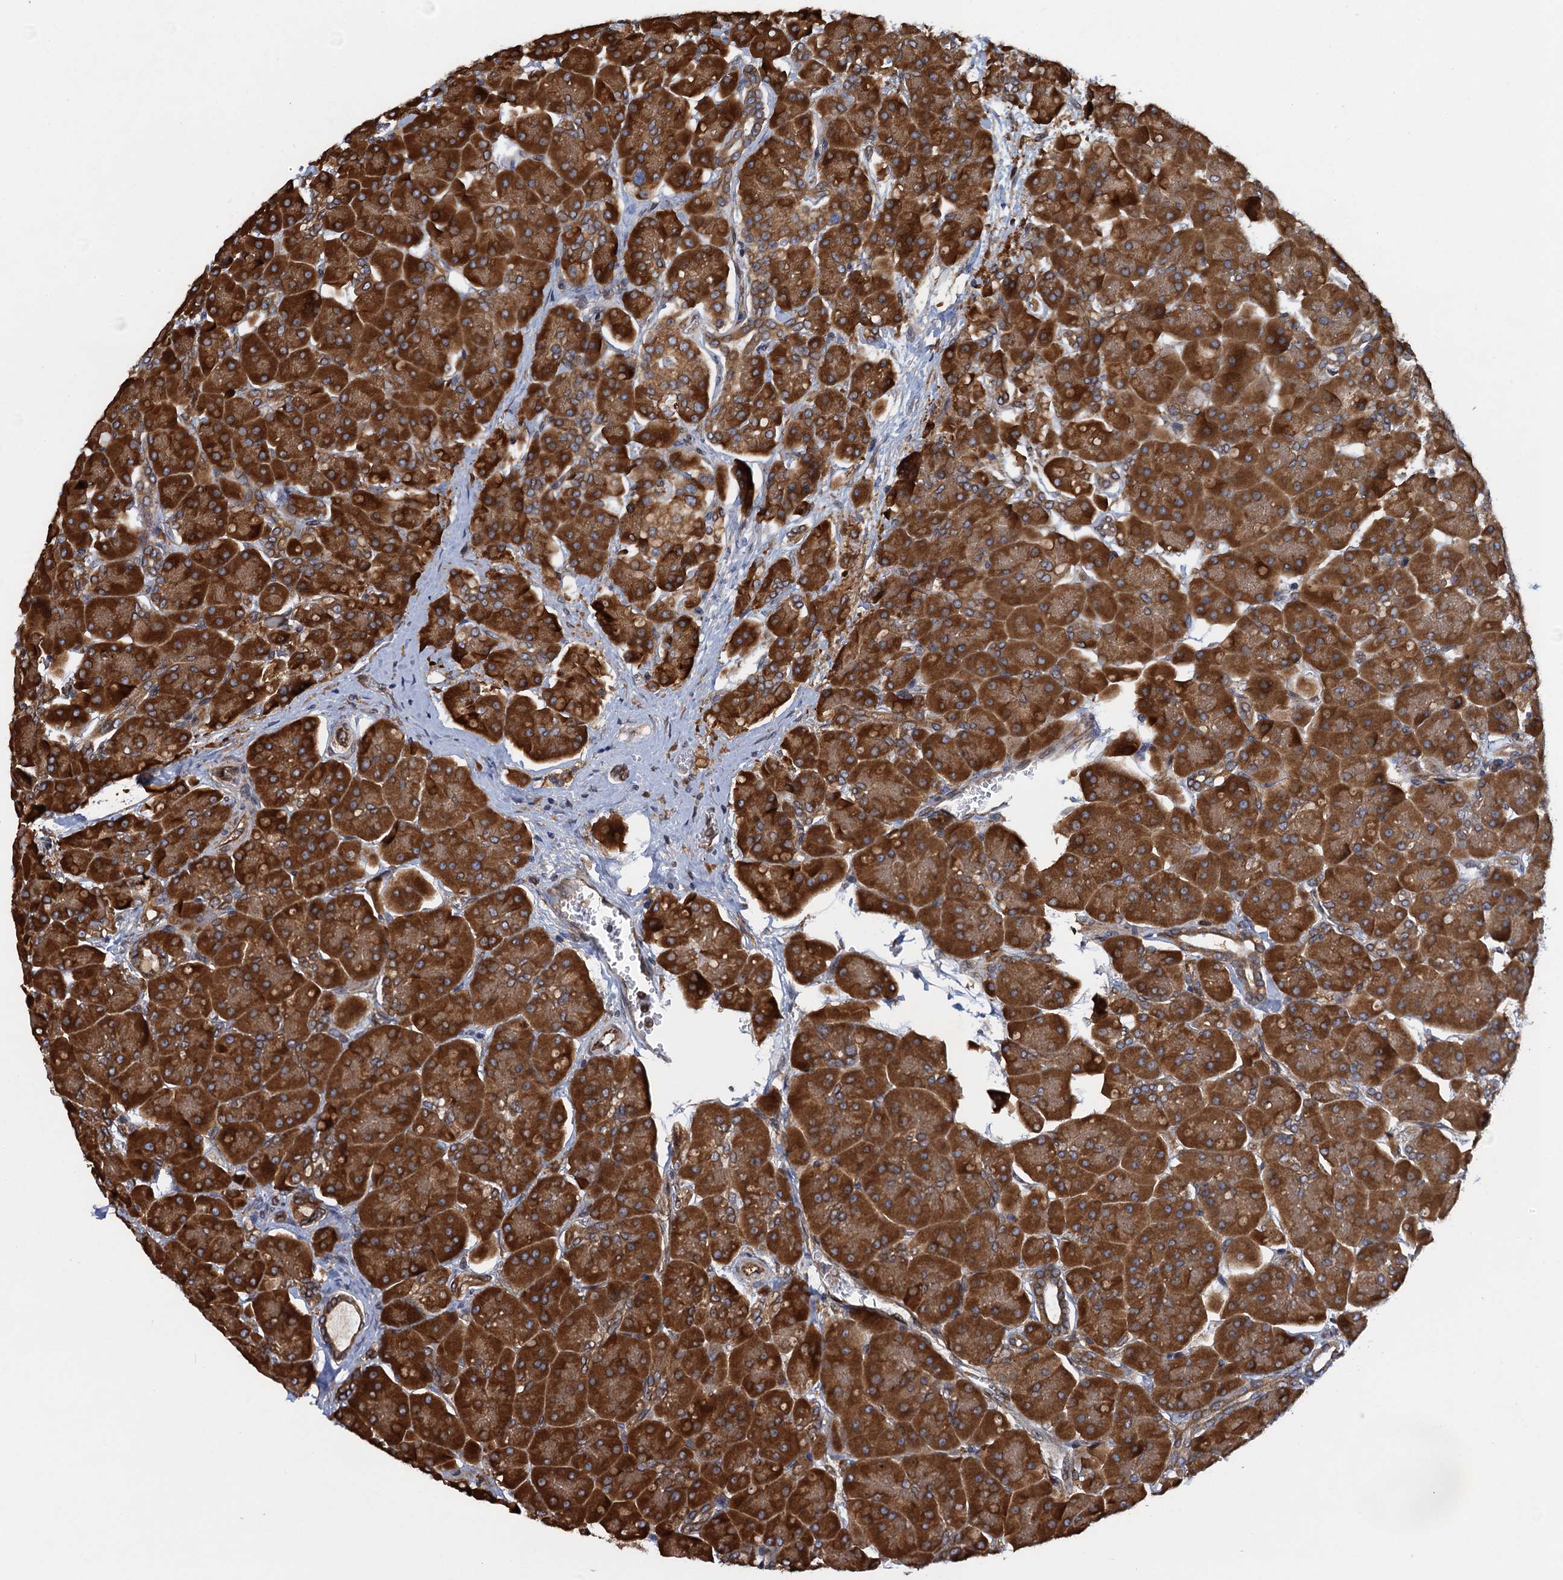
{"staining": {"intensity": "strong", "quantity": ">75%", "location": "cytoplasmic/membranous"}, "tissue": "pancreas", "cell_type": "Exocrine glandular cells", "image_type": "normal", "snomed": [{"axis": "morphology", "description": "Normal tissue, NOS"}, {"axis": "topography", "description": "Pancreas"}], "caption": "Immunohistochemistry image of benign pancreas stained for a protein (brown), which exhibits high levels of strong cytoplasmic/membranous expression in approximately >75% of exocrine glandular cells.", "gene": "ARMC5", "patient": {"sex": "male", "age": 66}}